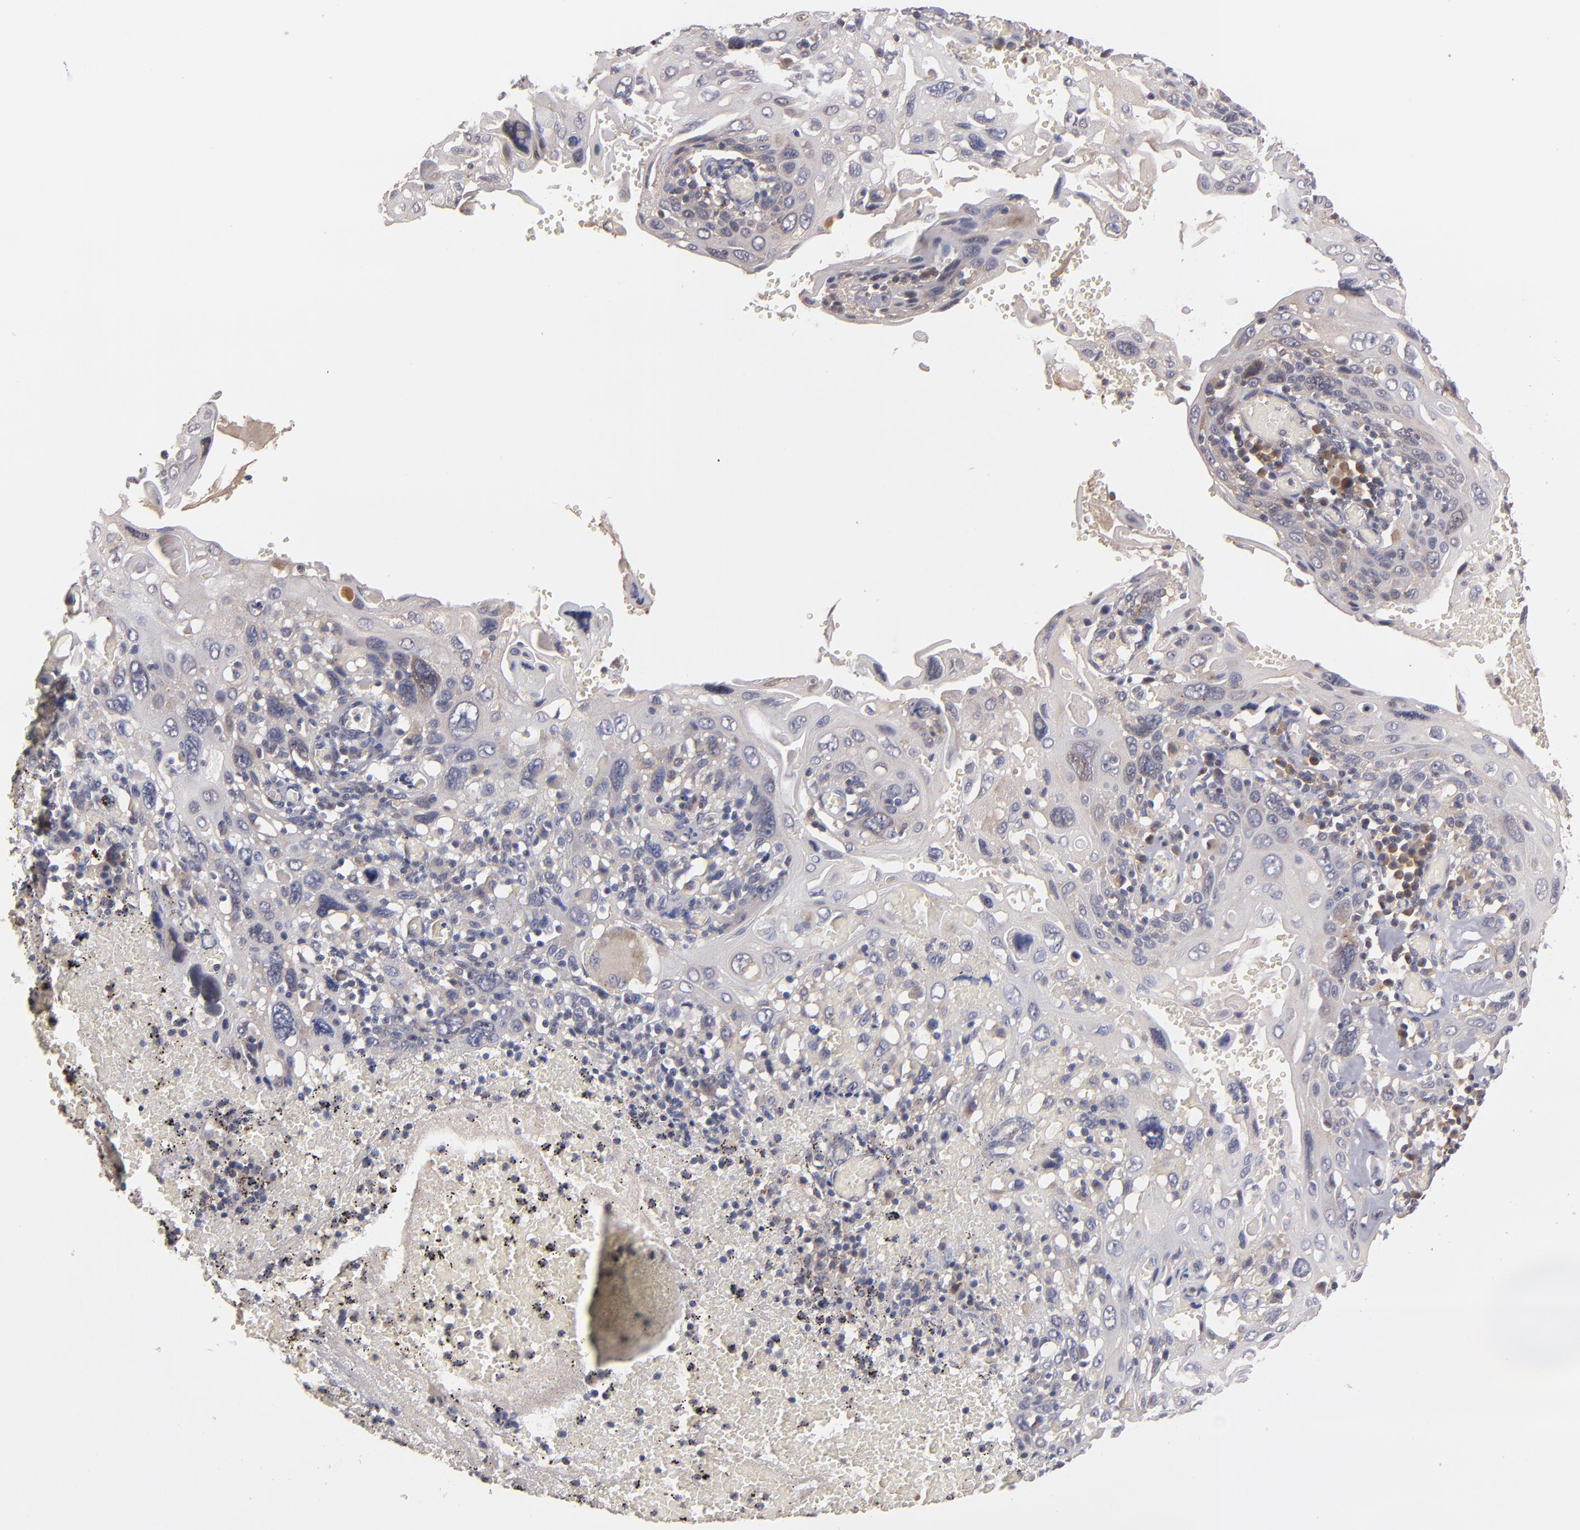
{"staining": {"intensity": "moderate", "quantity": "25%-75%", "location": "cytoplasmic/membranous"}, "tissue": "cervical cancer", "cell_type": "Tumor cells", "image_type": "cancer", "snomed": [{"axis": "morphology", "description": "Squamous cell carcinoma, NOS"}, {"axis": "topography", "description": "Cervix"}], "caption": "Cervical cancer (squamous cell carcinoma) was stained to show a protein in brown. There is medium levels of moderate cytoplasmic/membranous expression in approximately 25%-75% of tumor cells.", "gene": "UPF3B", "patient": {"sex": "female", "age": 54}}